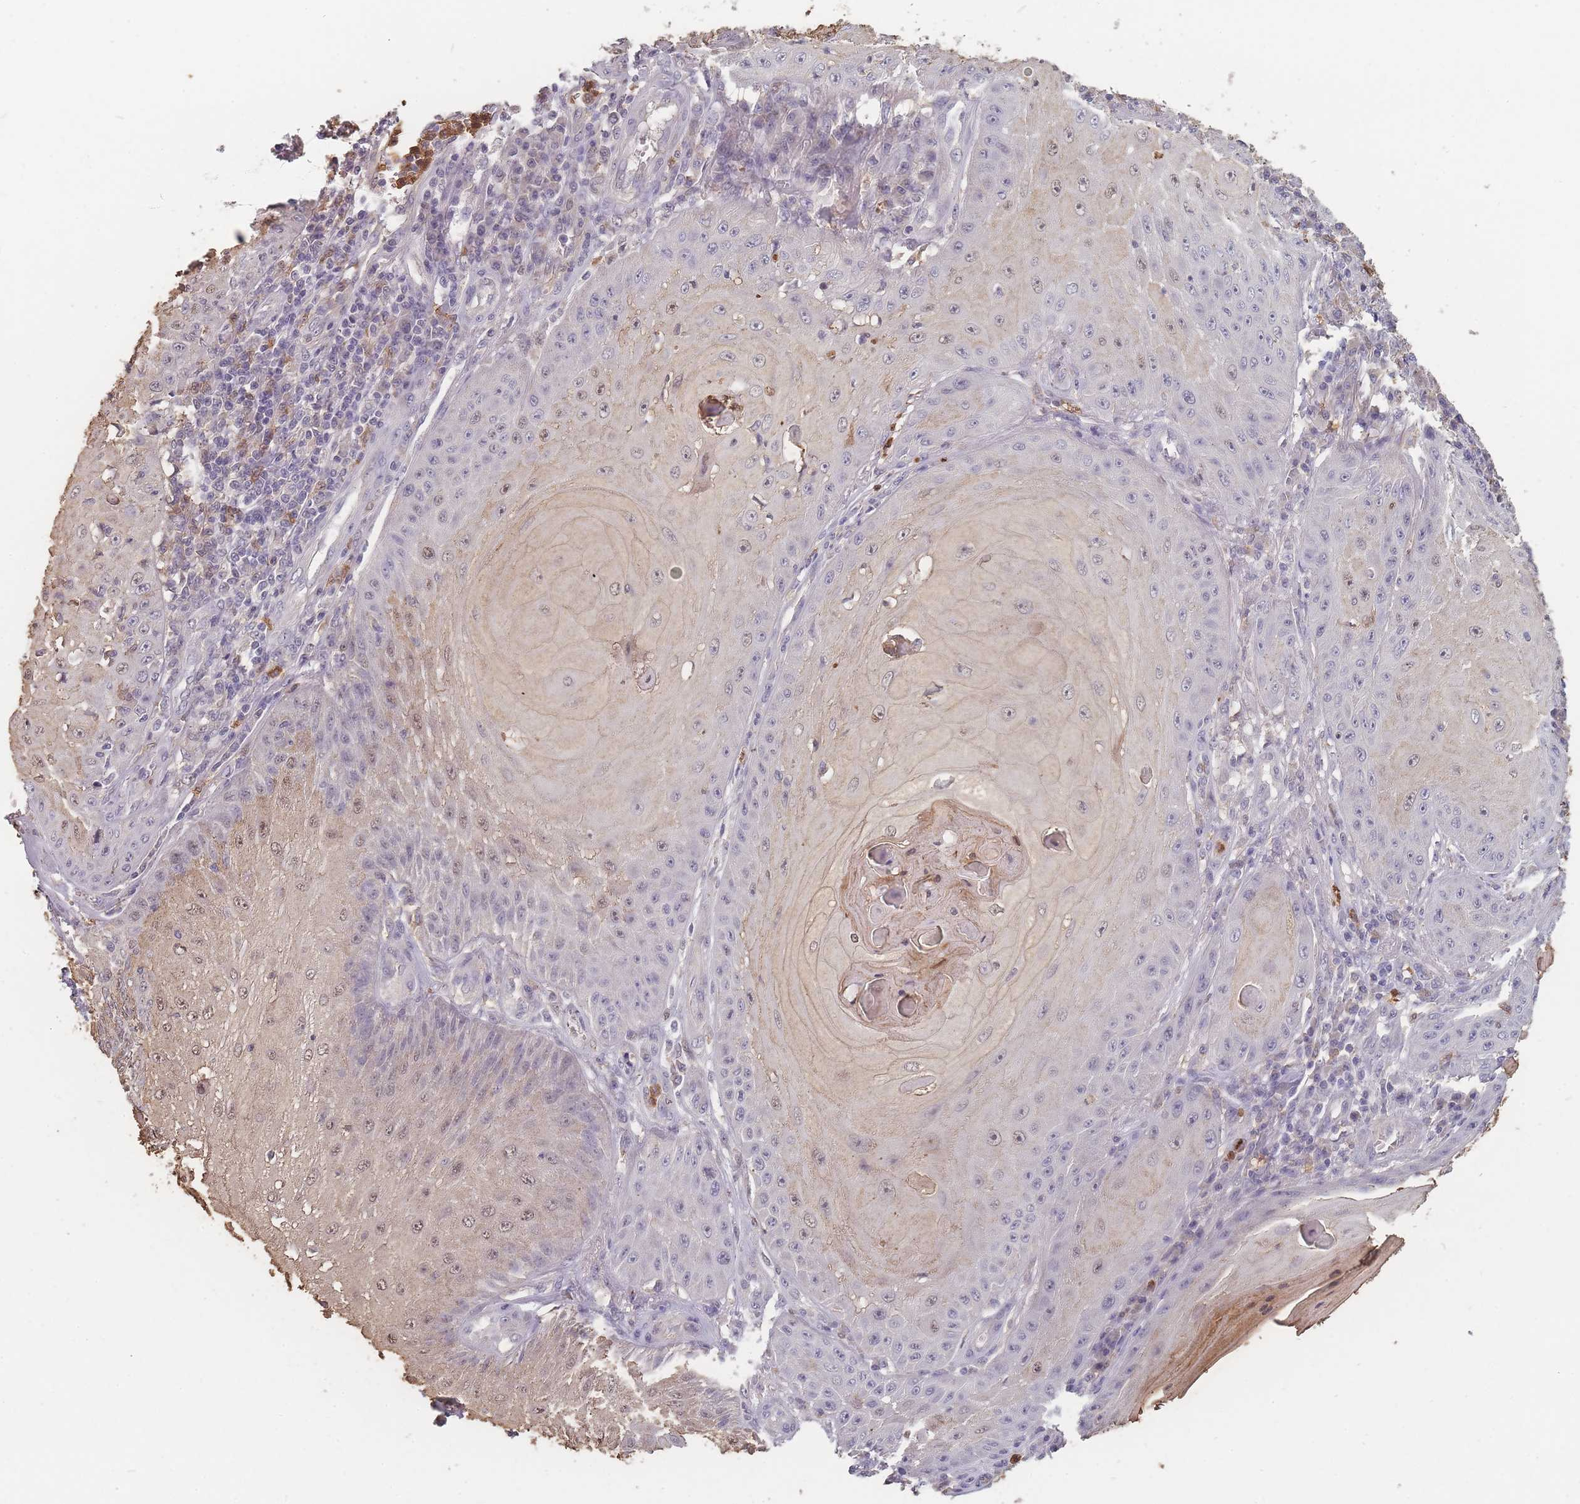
{"staining": {"intensity": "weak", "quantity": "<25%", "location": "cytoplasmic/membranous,nuclear"}, "tissue": "skin cancer", "cell_type": "Tumor cells", "image_type": "cancer", "snomed": [{"axis": "morphology", "description": "Squamous cell carcinoma, NOS"}, {"axis": "topography", "description": "Skin"}], "caption": "A micrograph of skin cancer (squamous cell carcinoma) stained for a protein exhibits no brown staining in tumor cells. Nuclei are stained in blue.", "gene": "BST1", "patient": {"sex": "male", "age": 70}}